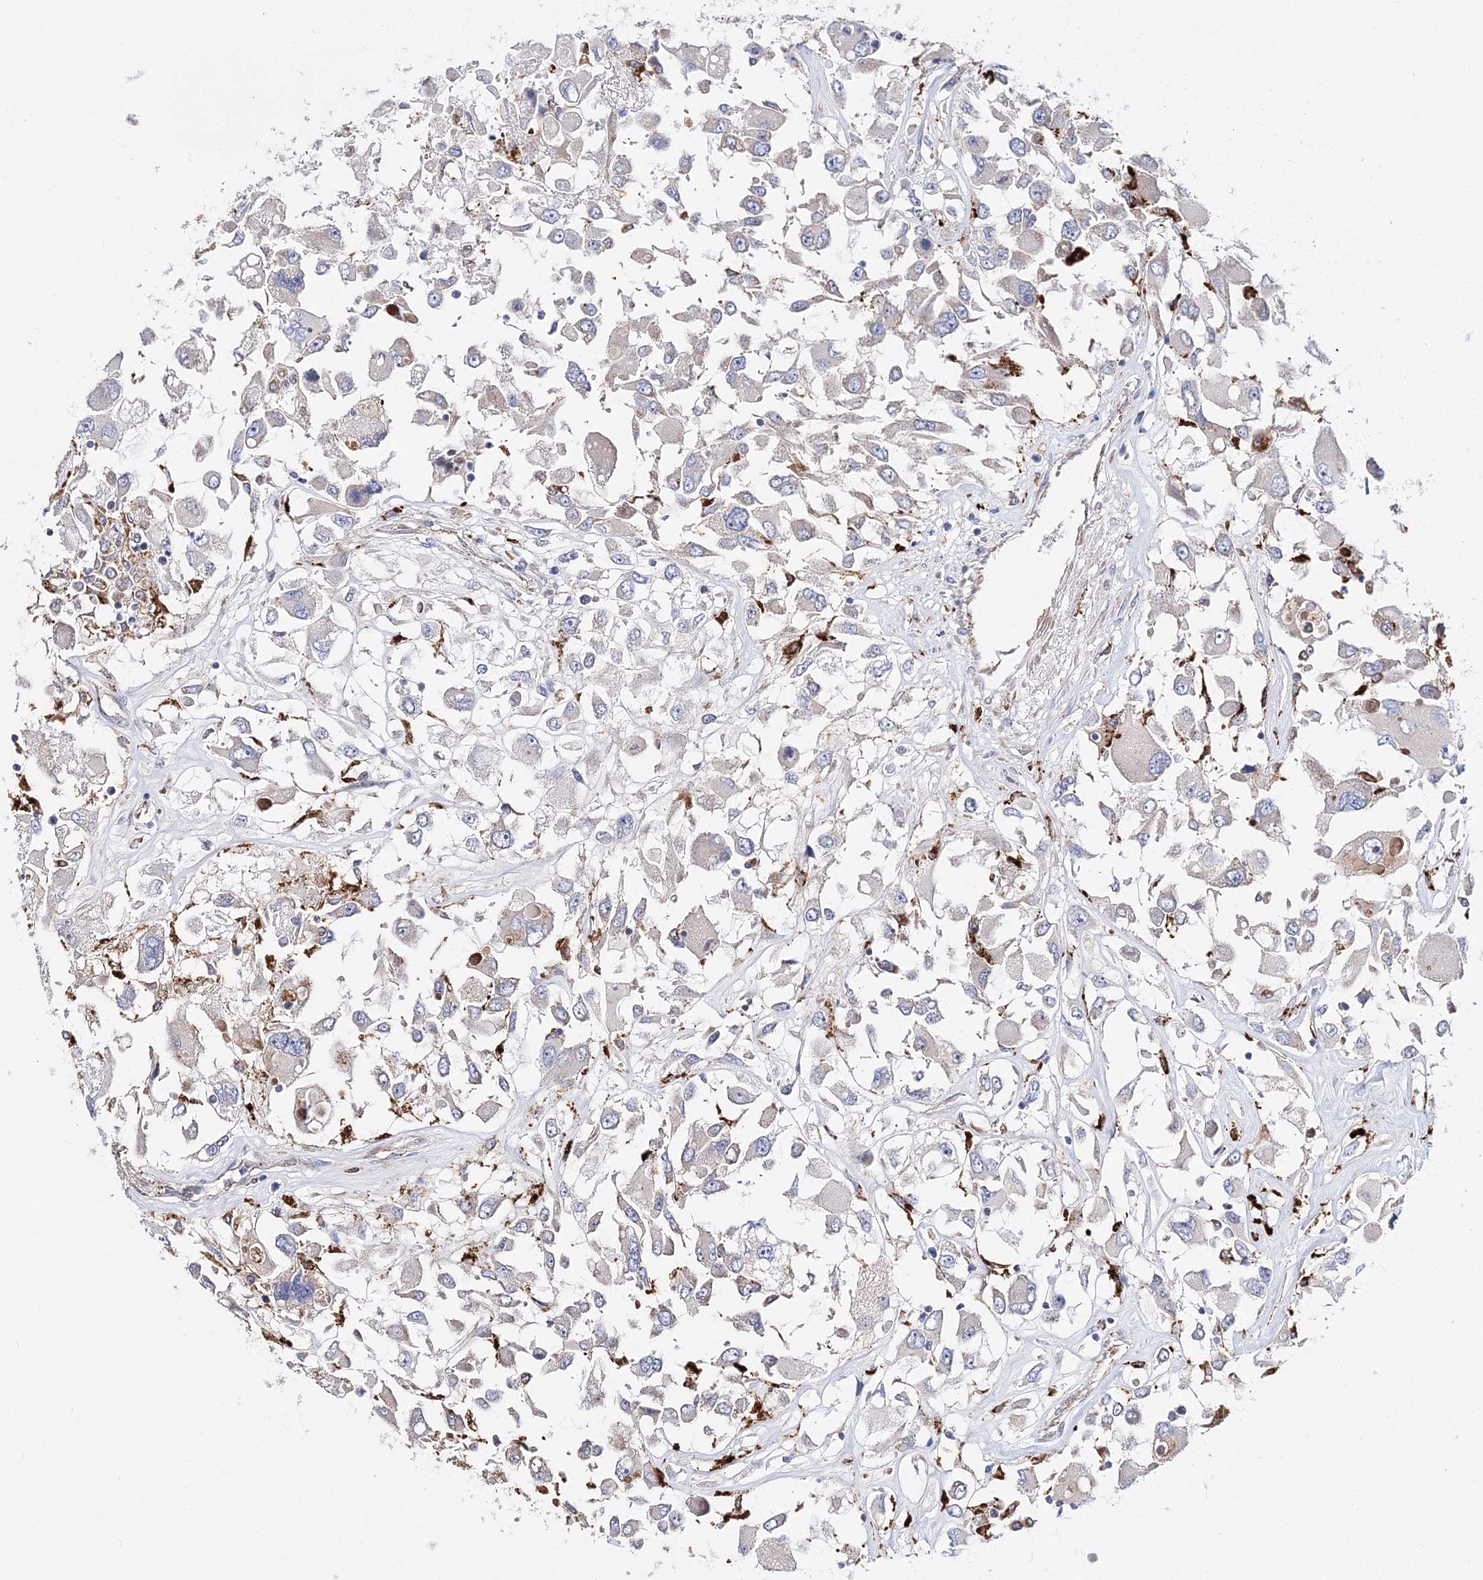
{"staining": {"intensity": "negative", "quantity": "none", "location": "none"}, "tissue": "renal cancer", "cell_type": "Tumor cells", "image_type": "cancer", "snomed": [{"axis": "morphology", "description": "Adenocarcinoma, NOS"}, {"axis": "topography", "description": "Kidney"}], "caption": "This is an immunohistochemistry histopathology image of human renal cancer (adenocarcinoma). There is no expression in tumor cells.", "gene": "C3orf38", "patient": {"sex": "female", "age": 52}}